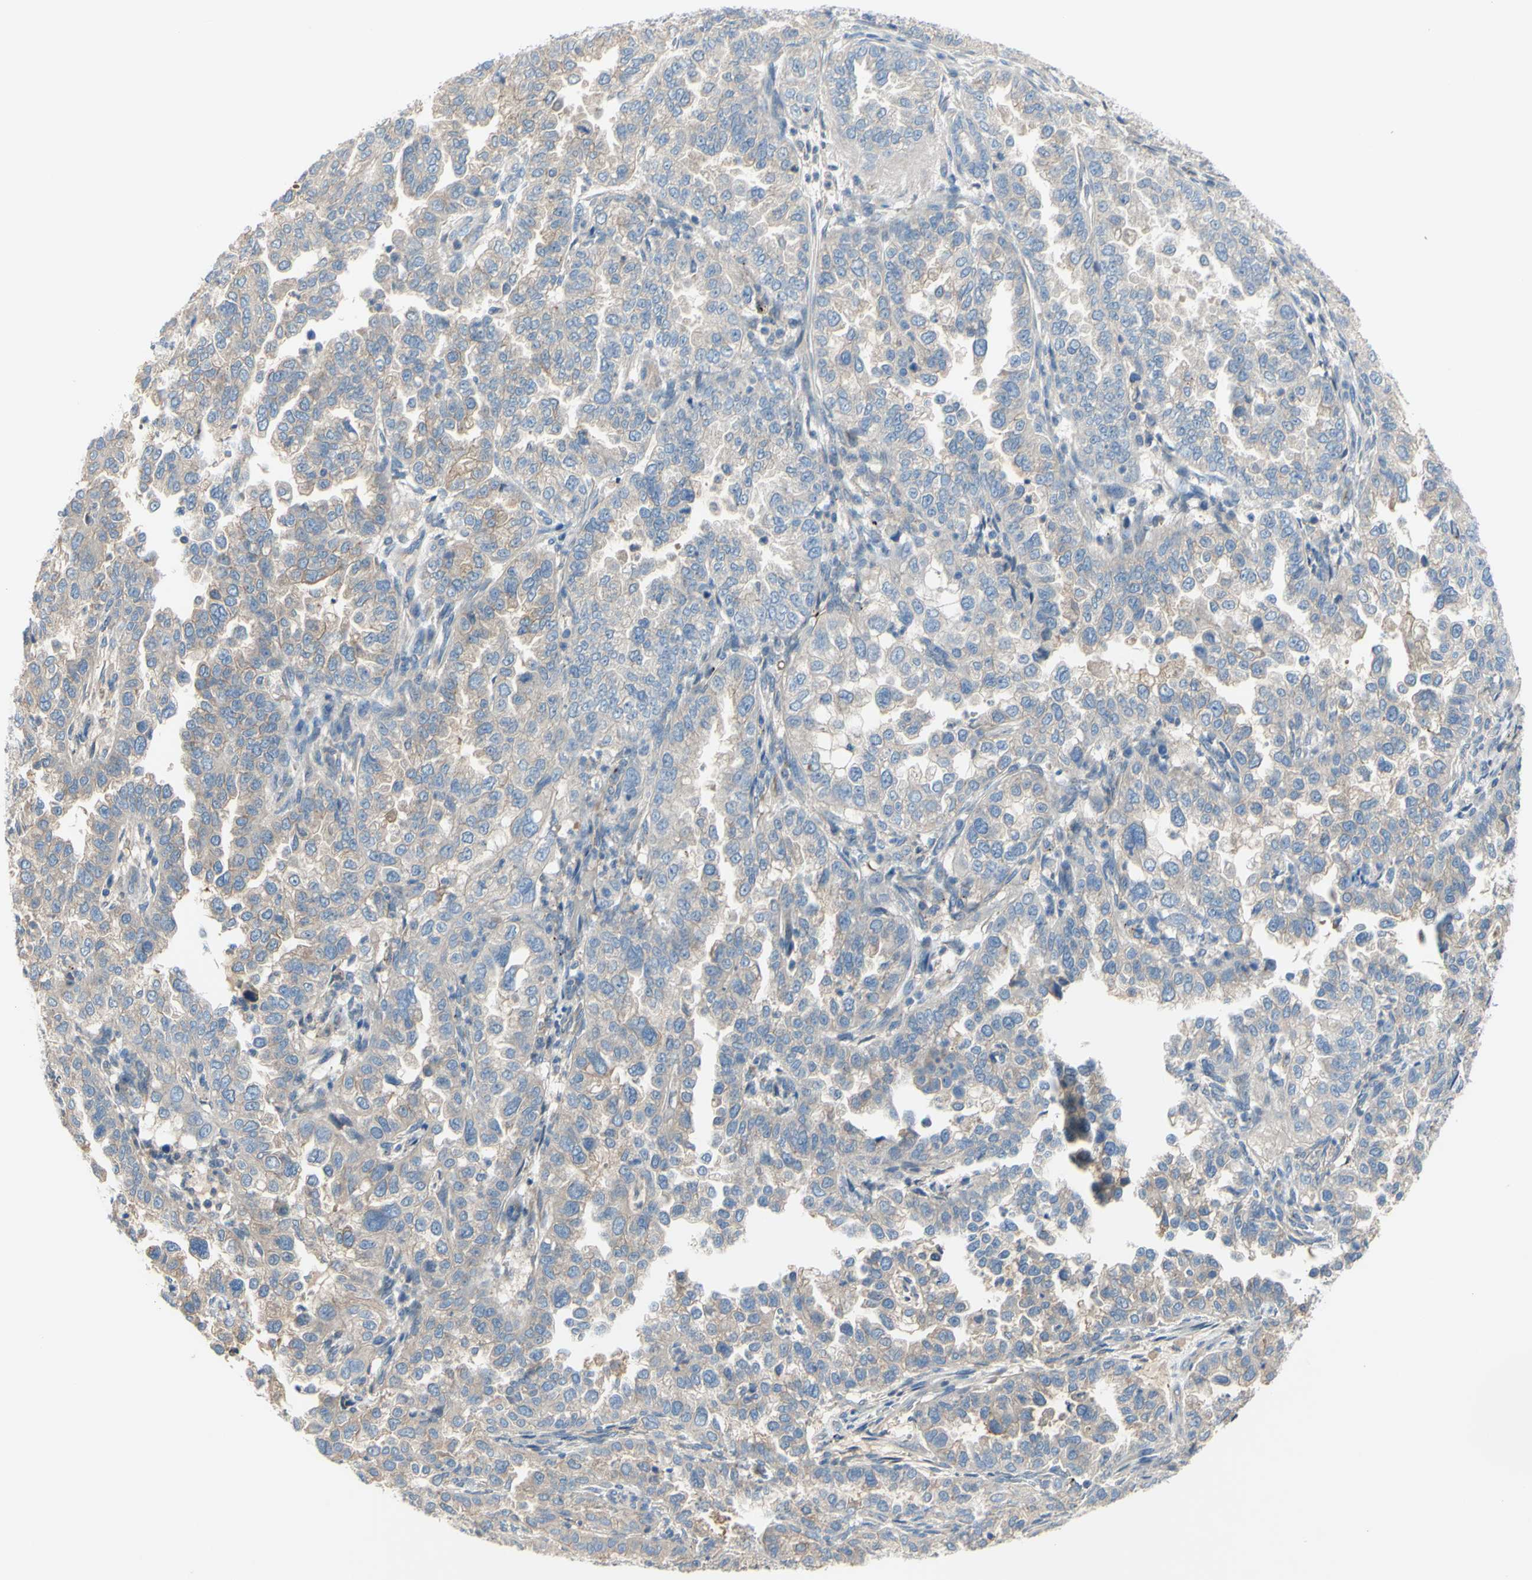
{"staining": {"intensity": "weak", "quantity": "25%-75%", "location": "cytoplasmic/membranous"}, "tissue": "endometrial cancer", "cell_type": "Tumor cells", "image_type": "cancer", "snomed": [{"axis": "morphology", "description": "Adenocarcinoma, NOS"}, {"axis": "topography", "description": "Endometrium"}], "caption": "Immunohistochemical staining of endometrial adenocarcinoma exhibits weak cytoplasmic/membranous protein expression in approximately 25%-75% of tumor cells.", "gene": "TMEM59L", "patient": {"sex": "female", "age": 85}}